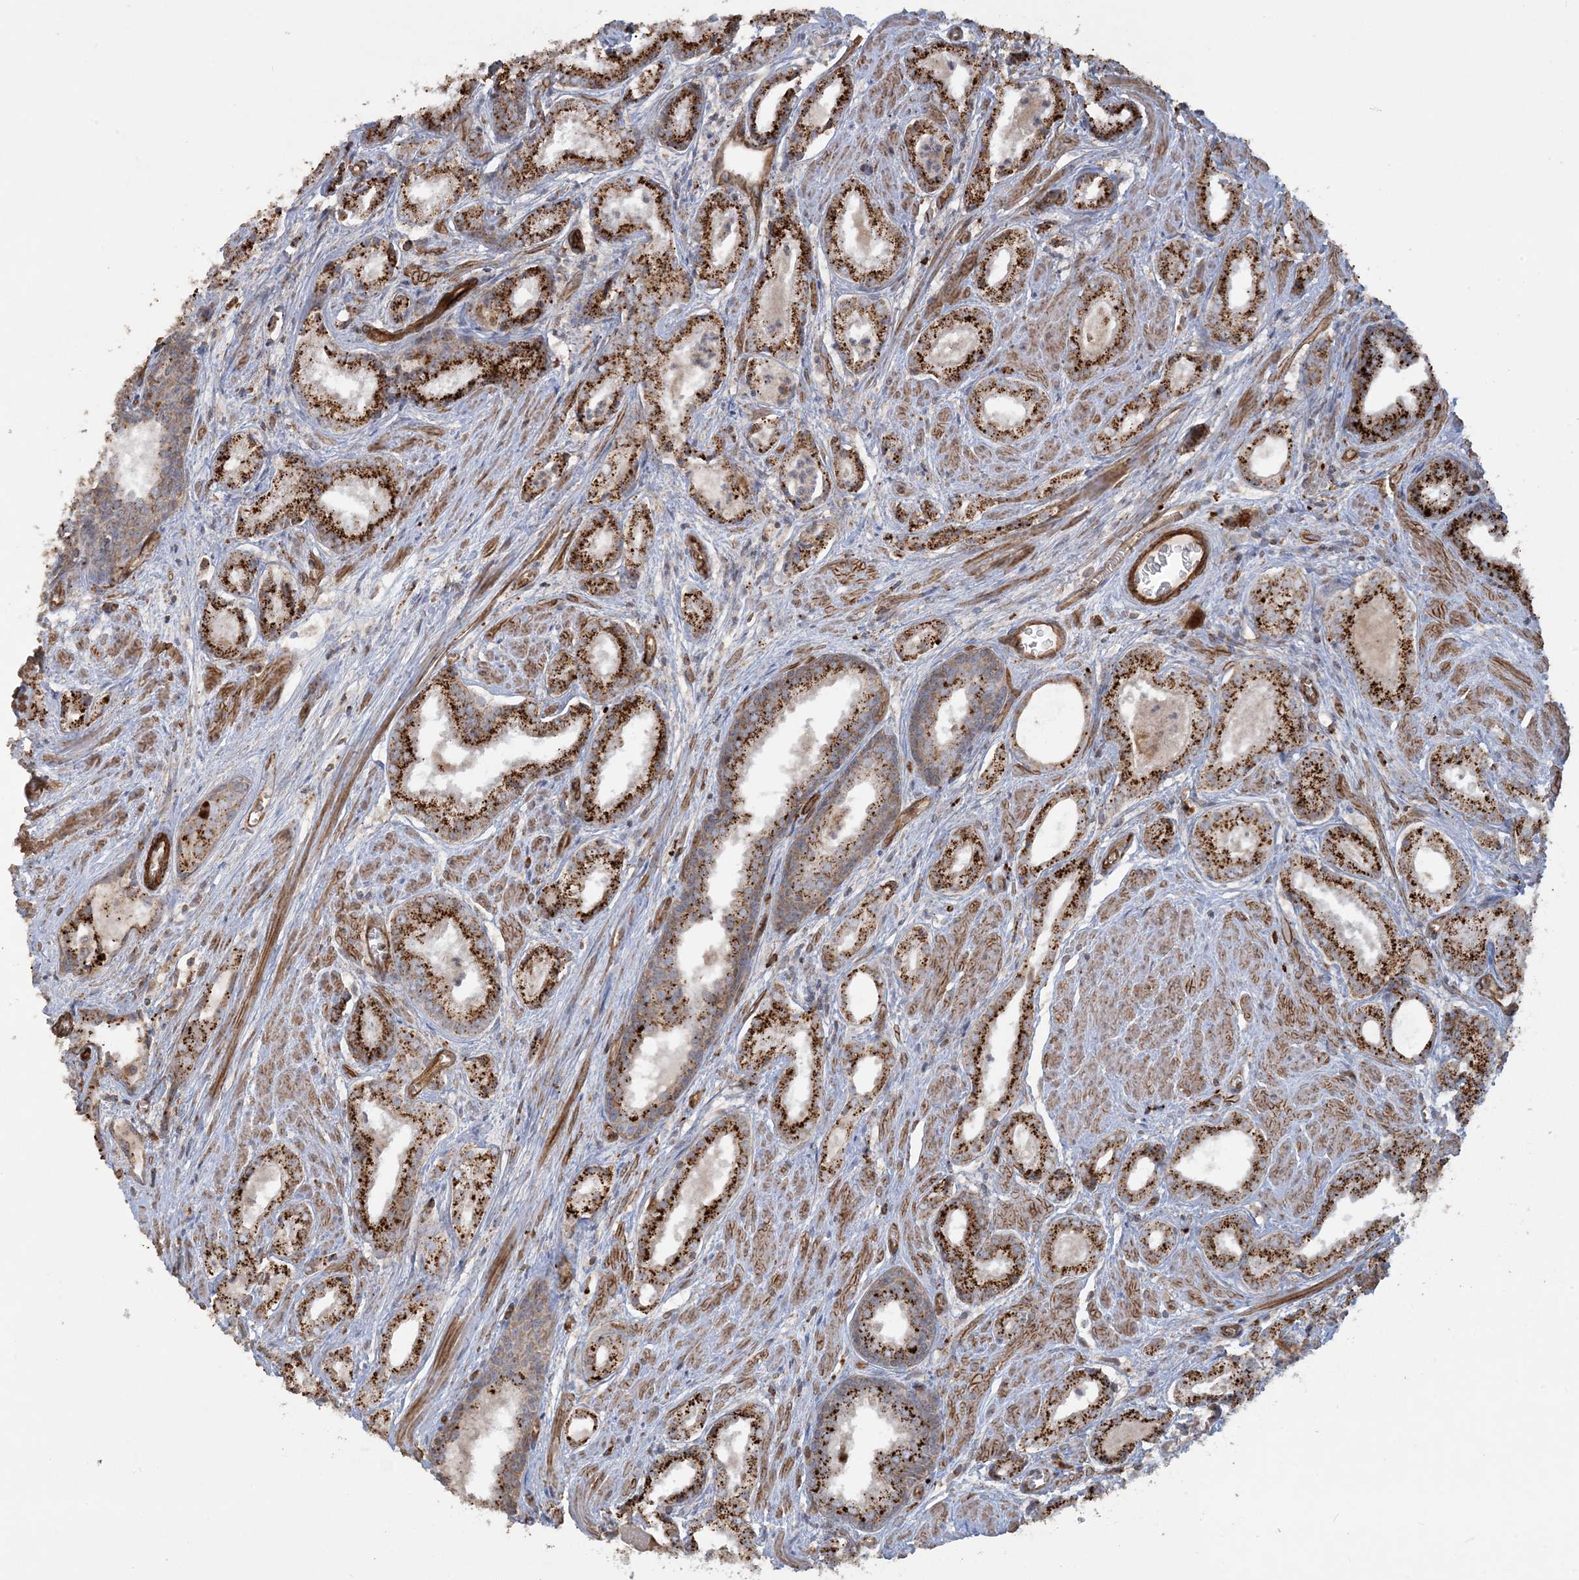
{"staining": {"intensity": "strong", "quantity": ">75%", "location": "cytoplasmic/membranous"}, "tissue": "prostate cancer", "cell_type": "Tumor cells", "image_type": "cancer", "snomed": [{"axis": "morphology", "description": "Adenocarcinoma, Low grade"}, {"axis": "topography", "description": "Prostate"}], "caption": "About >75% of tumor cells in human prostate cancer (low-grade adenocarcinoma) demonstrate strong cytoplasmic/membranous protein positivity as visualized by brown immunohistochemical staining.", "gene": "AGA", "patient": {"sex": "male", "age": 54}}